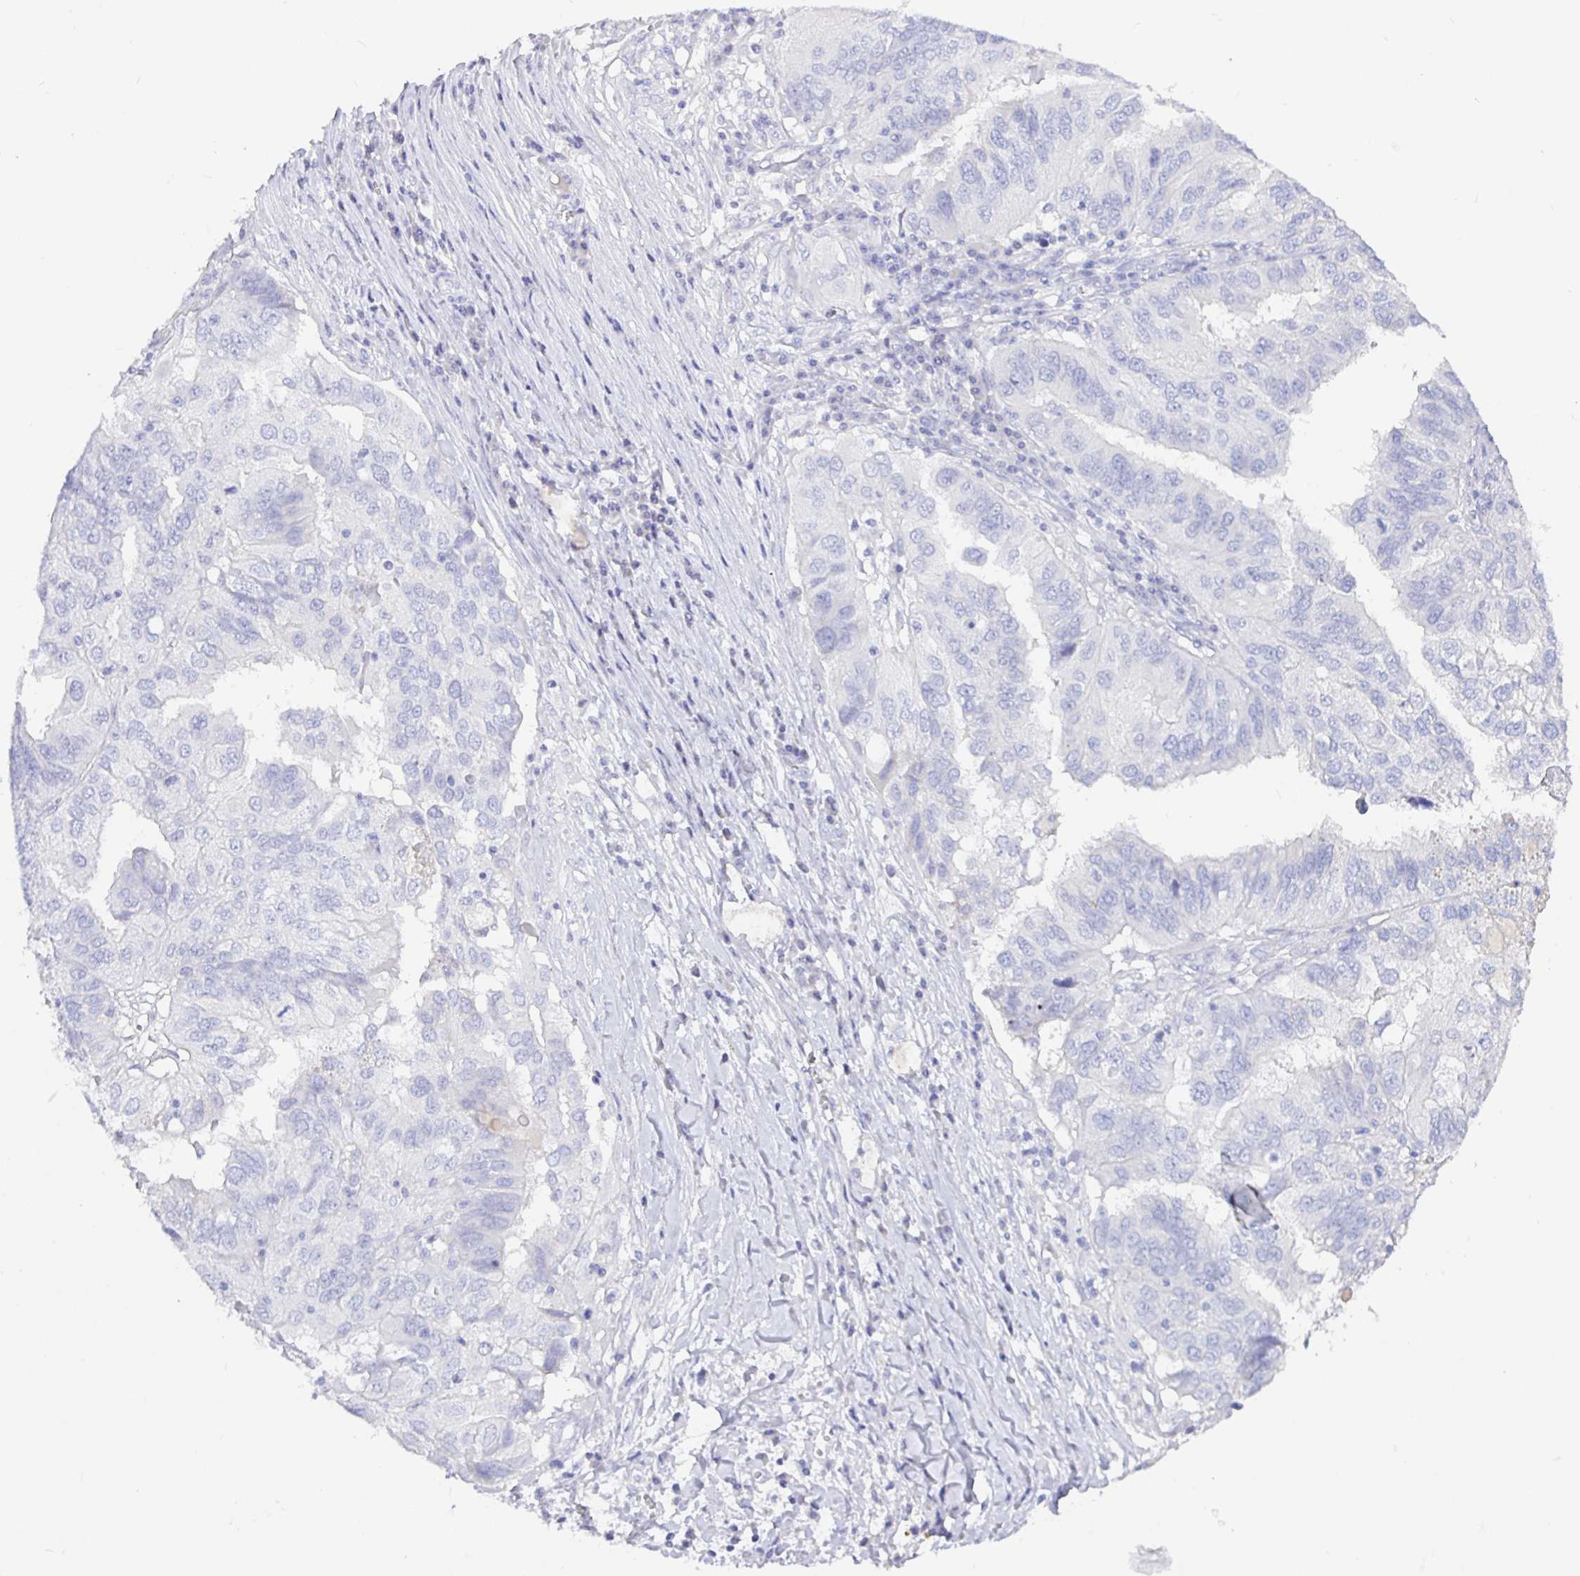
{"staining": {"intensity": "negative", "quantity": "none", "location": "none"}, "tissue": "ovarian cancer", "cell_type": "Tumor cells", "image_type": "cancer", "snomed": [{"axis": "morphology", "description": "Cystadenocarcinoma, serous, NOS"}, {"axis": "topography", "description": "Ovary"}], "caption": "This is a micrograph of immunohistochemistry (IHC) staining of ovarian cancer (serous cystadenocarcinoma), which shows no expression in tumor cells.", "gene": "TPTE", "patient": {"sex": "female", "age": 79}}